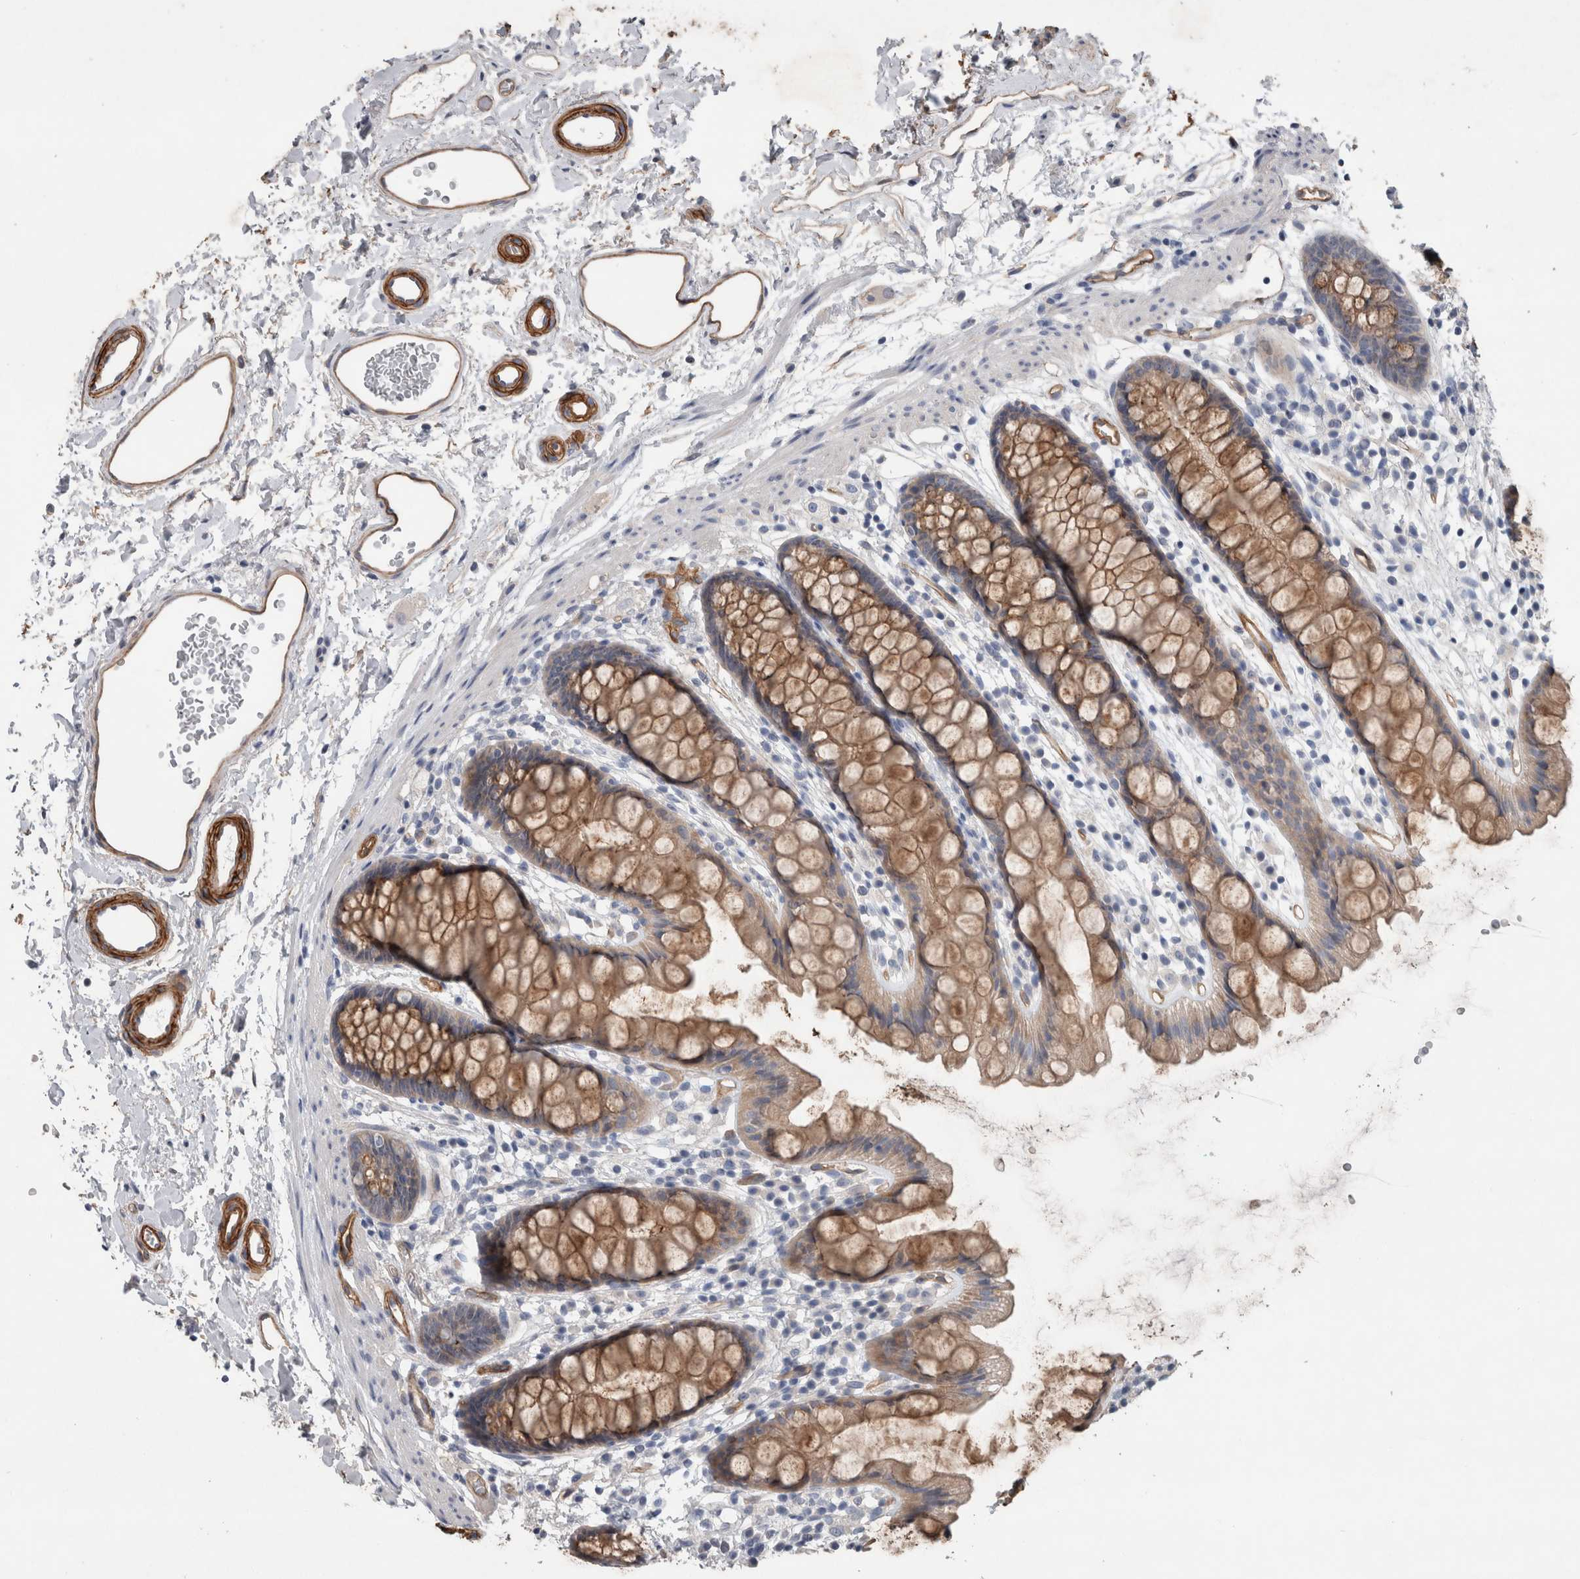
{"staining": {"intensity": "moderate", "quantity": ">75%", "location": "cytoplasmic/membranous"}, "tissue": "rectum", "cell_type": "Glandular cells", "image_type": "normal", "snomed": [{"axis": "morphology", "description": "Normal tissue, NOS"}, {"axis": "topography", "description": "Rectum"}], "caption": "Immunohistochemistry (IHC) image of unremarkable rectum: human rectum stained using immunohistochemistry reveals medium levels of moderate protein expression localized specifically in the cytoplasmic/membranous of glandular cells, appearing as a cytoplasmic/membranous brown color.", "gene": "BCAM", "patient": {"sex": "female", "age": 65}}